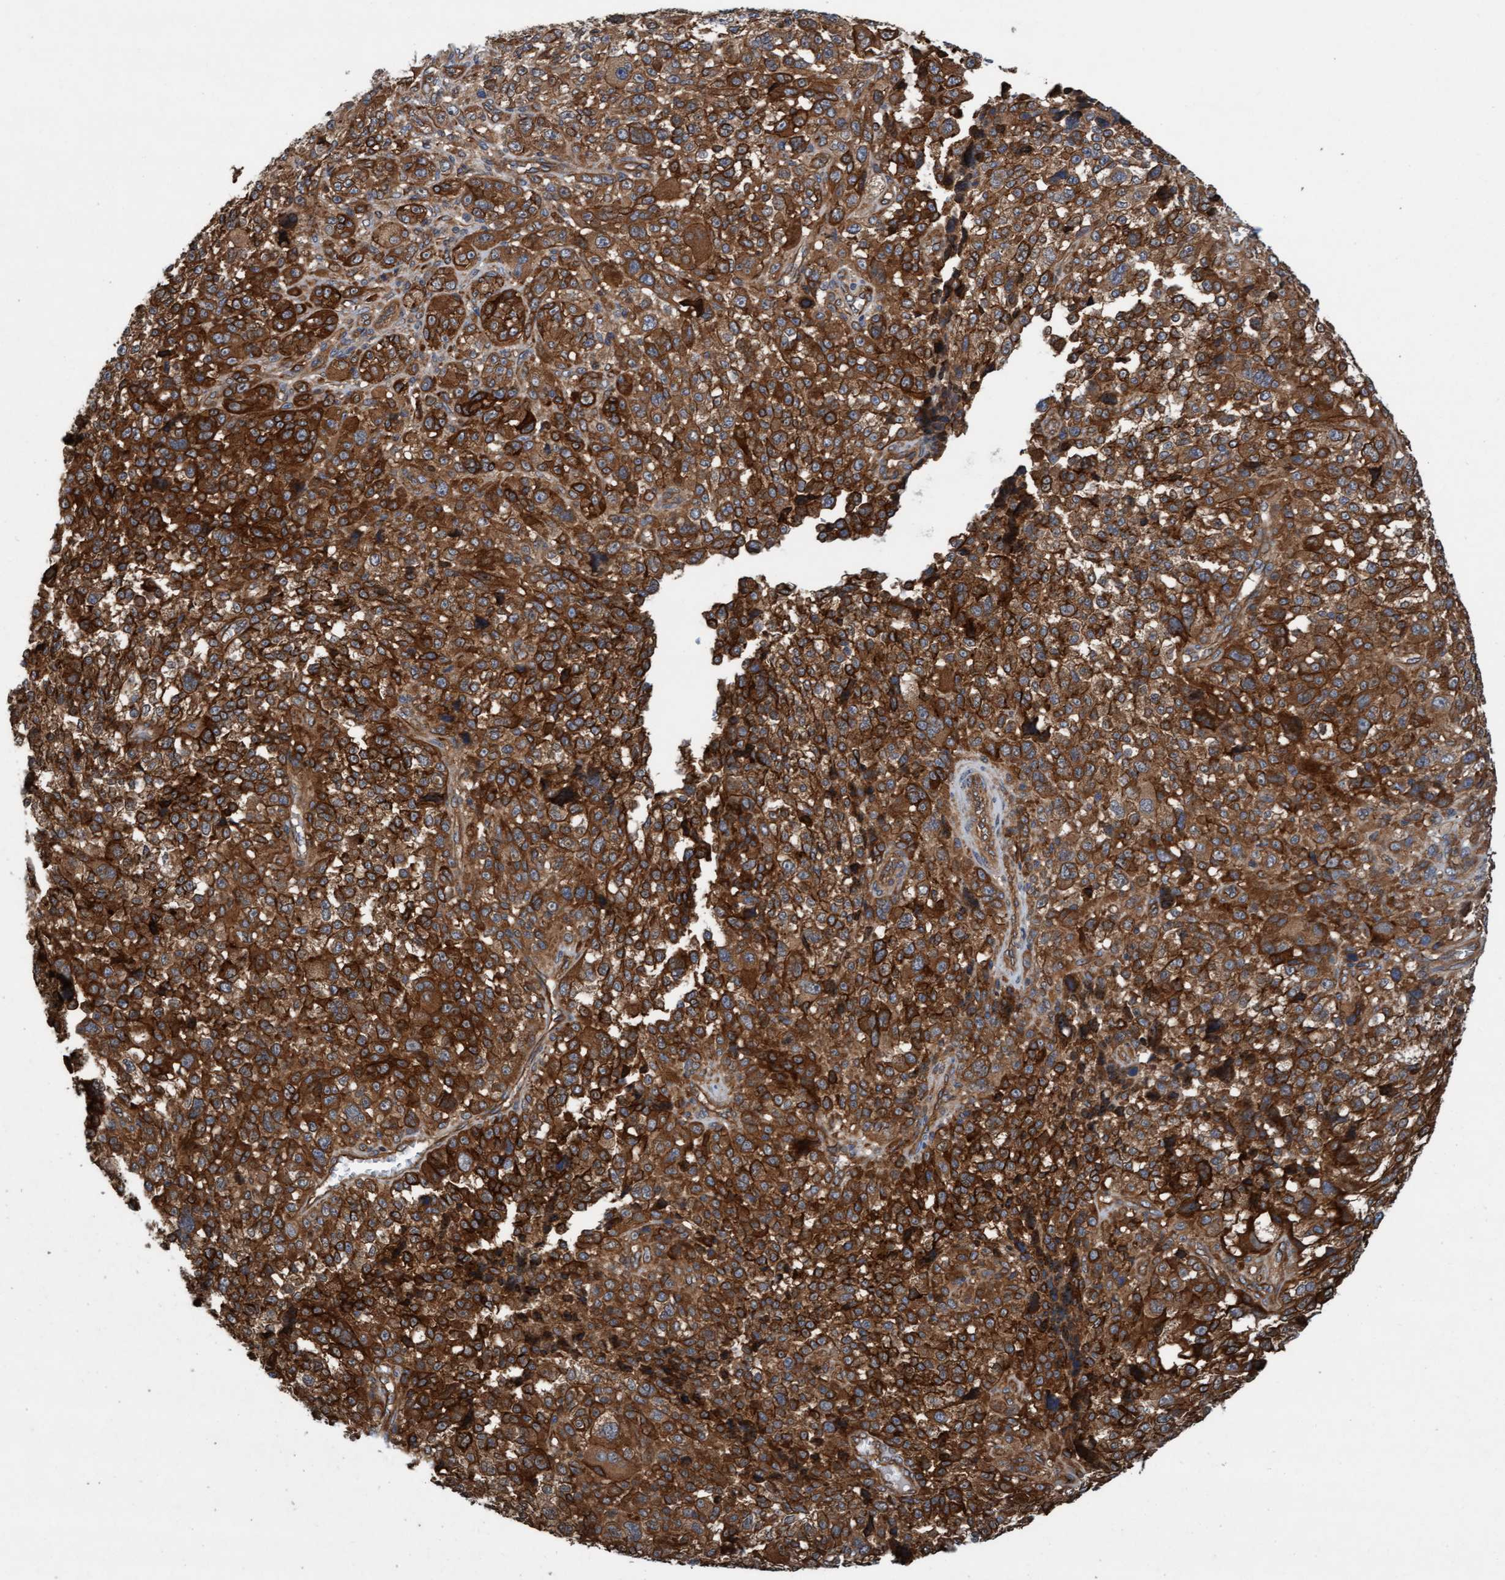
{"staining": {"intensity": "strong", "quantity": ">75%", "location": "cytoplasmic/membranous"}, "tissue": "melanoma", "cell_type": "Tumor cells", "image_type": "cancer", "snomed": [{"axis": "morphology", "description": "Malignant melanoma, NOS"}, {"axis": "topography", "description": "Skin"}], "caption": "Immunohistochemical staining of melanoma shows strong cytoplasmic/membranous protein positivity in approximately >75% of tumor cells.", "gene": "ERAL1", "patient": {"sex": "female", "age": 55}}